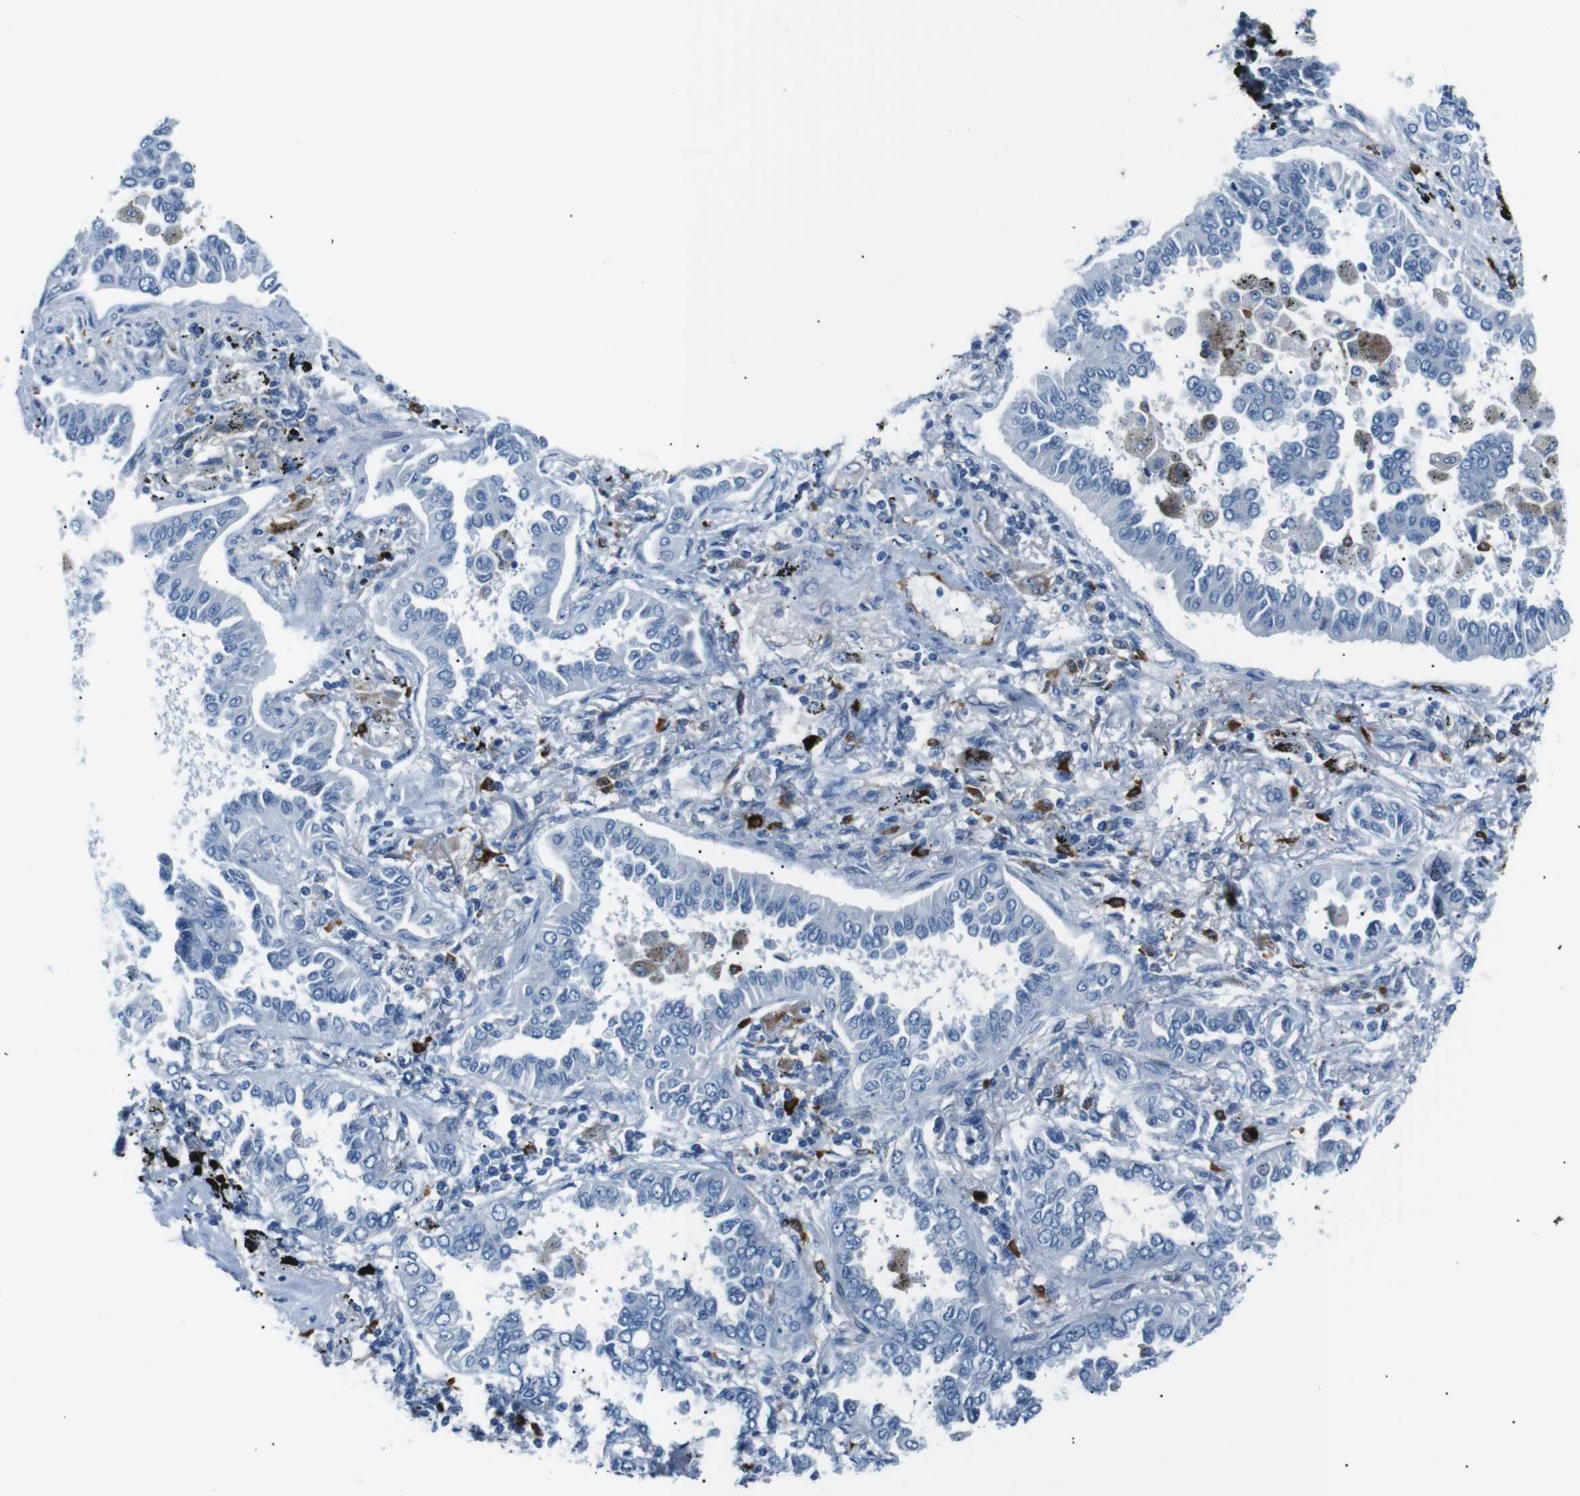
{"staining": {"intensity": "negative", "quantity": "none", "location": "none"}, "tissue": "lung cancer", "cell_type": "Tumor cells", "image_type": "cancer", "snomed": [{"axis": "morphology", "description": "Normal tissue, NOS"}, {"axis": "morphology", "description": "Adenocarcinoma, NOS"}, {"axis": "topography", "description": "Lung"}], "caption": "There is no significant positivity in tumor cells of lung cancer.", "gene": "CSF2RA", "patient": {"sex": "male", "age": 59}}